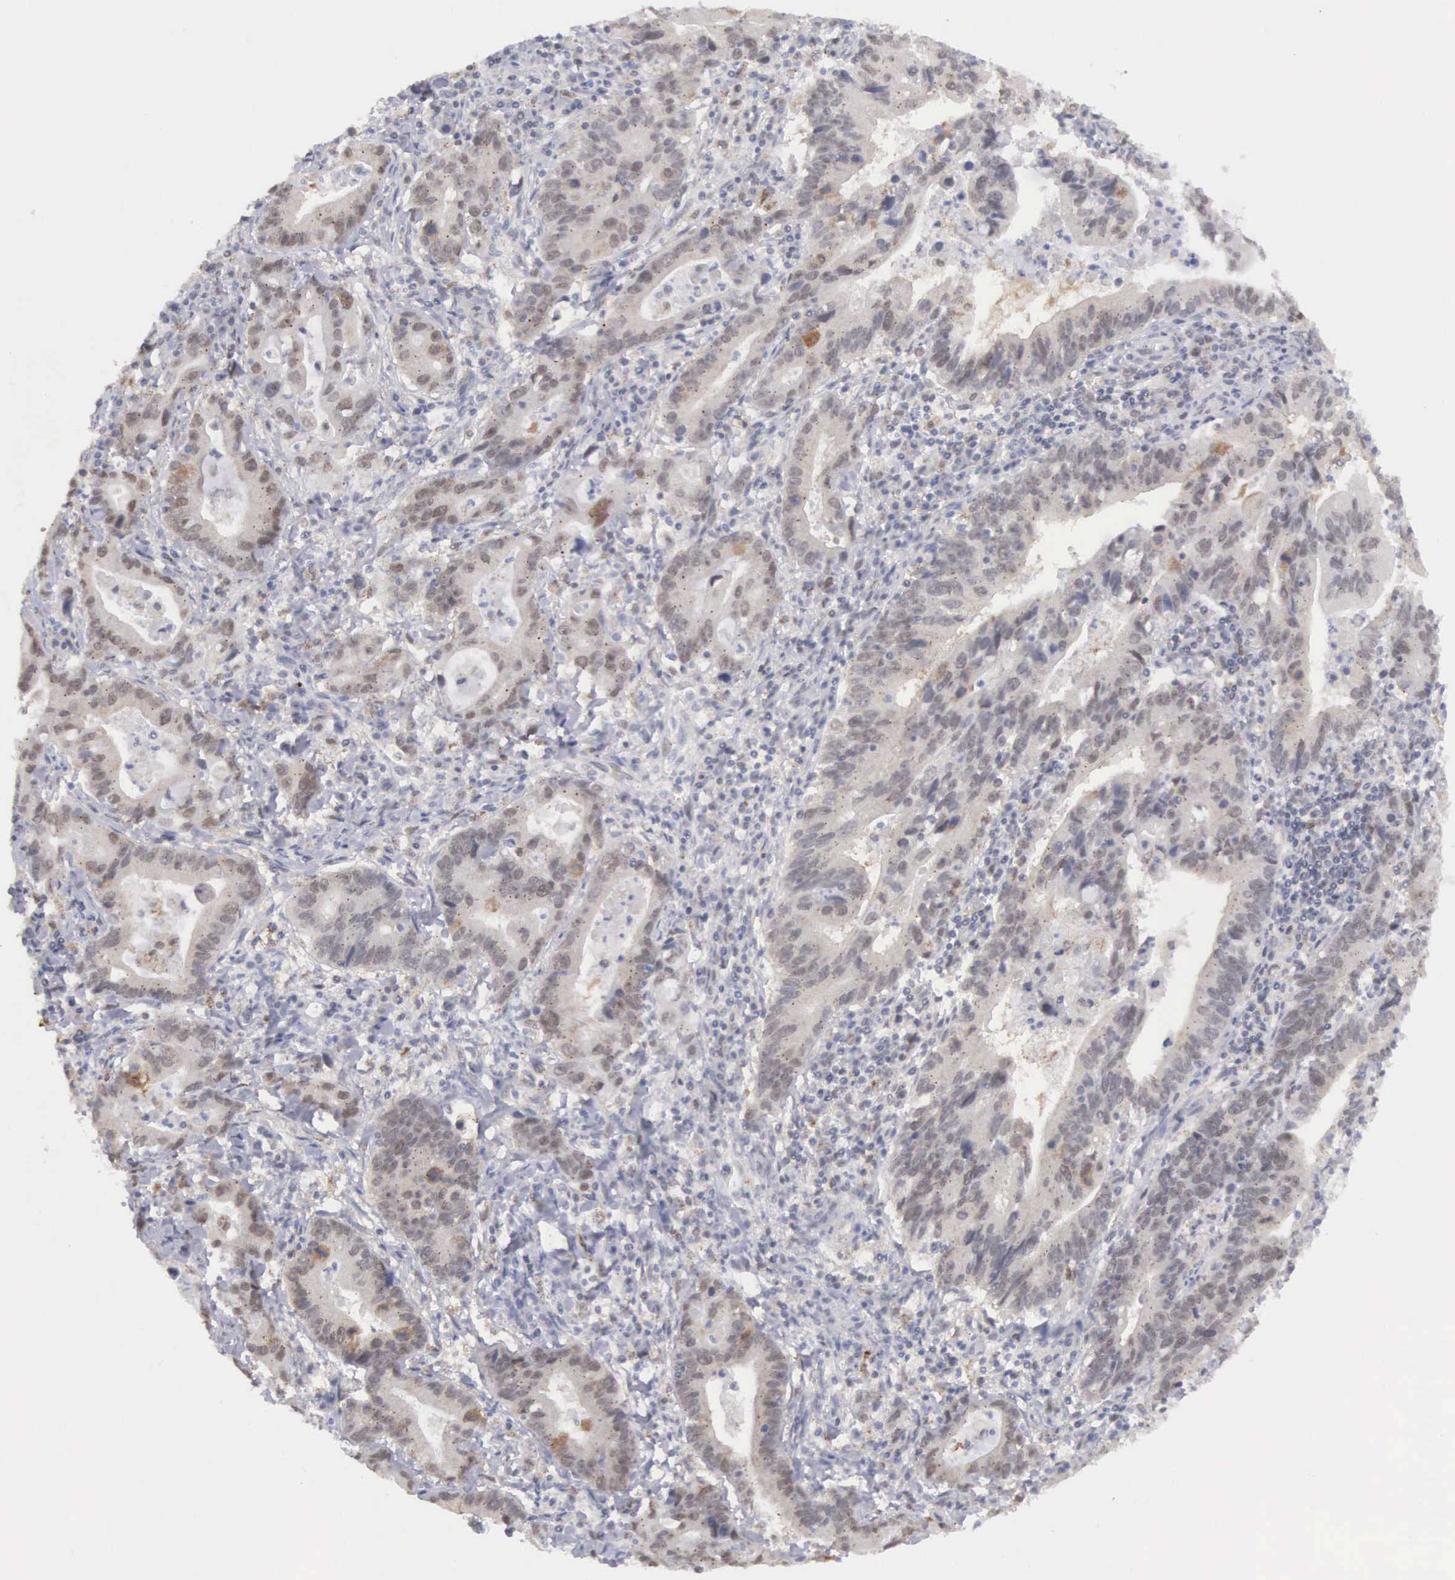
{"staining": {"intensity": "weak", "quantity": "25%-75%", "location": "cytoplasmic/membranous,nuclear"}, "tissue": "stomach cancer", "cell_type": "Tumor cells", "image_type": "cancer", "snomed": [{"axis": "morphology", "description": "Adenocarcinoma, NOS"}, {"axis": "topography", "description": "Stomach, upper"}], "caption": "Protein expression analysis of stomach cancer (adenocarcinoma) shows weak cytoplasmic/membranous and nuclear expression in about 25%-75% of tumor cells.", "gene": "MNAT1", "patient": {"sex": "male", "age": 63}}